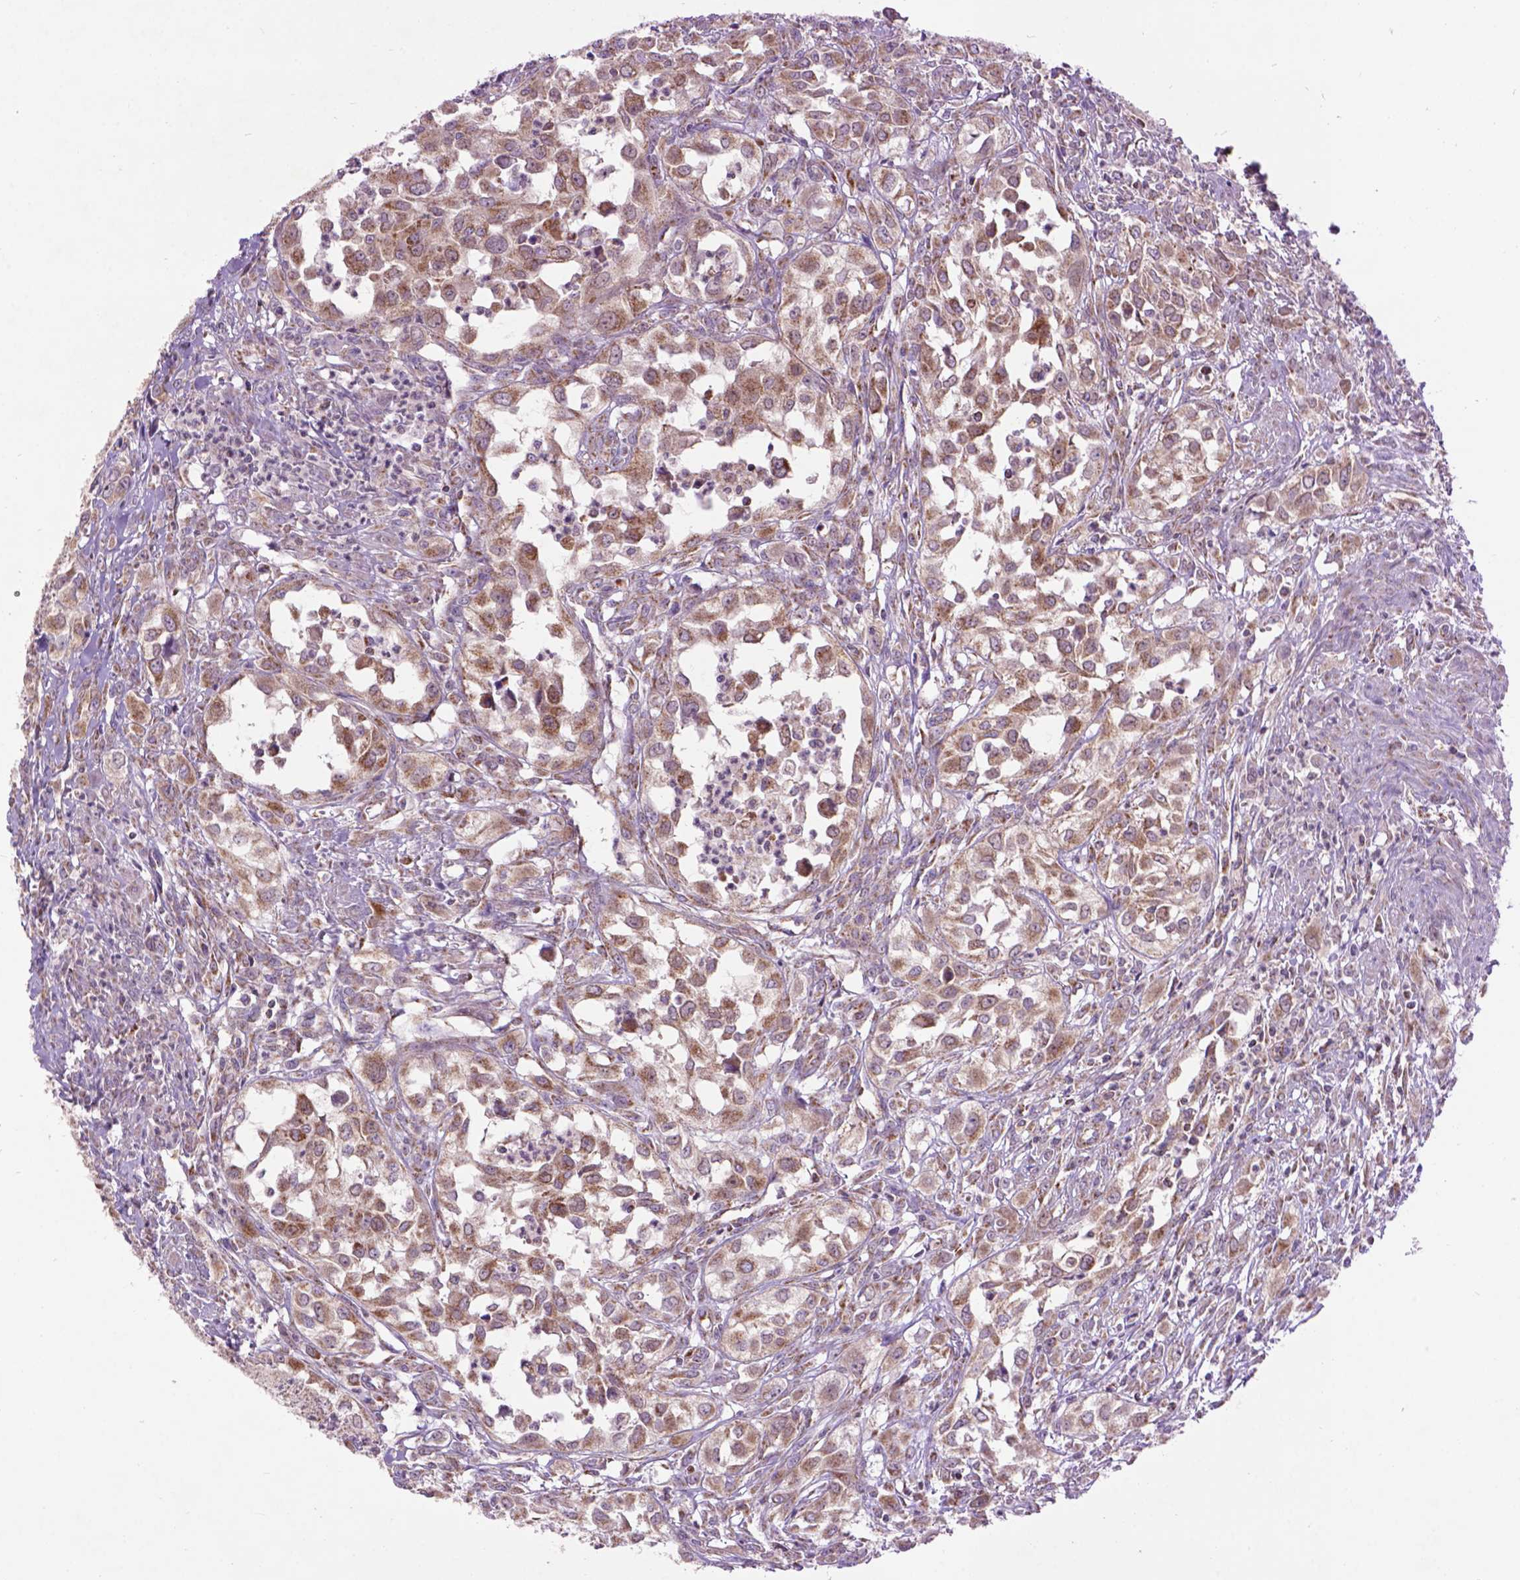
{"staining": {"intensity": "moderate", "quantity": ">75%", "location": "cytoplasmic/membranous"}, "tissue": "urothelial cancer", "cell_type": "Tumor cells", "image_type": "cancer", "snomed": [{"axis": "morphology", "description": "Urothelial carcinoma, High grade"}, {"axis": "topography", "description": "Urinary bladder"}], "caption": "Human urothelial carcinoma (high-grade) stained with a protein marker shows moderate staining in tumor cells.", "gene": "PYCR3", "patient": {"sex": "male", "age": 67}}